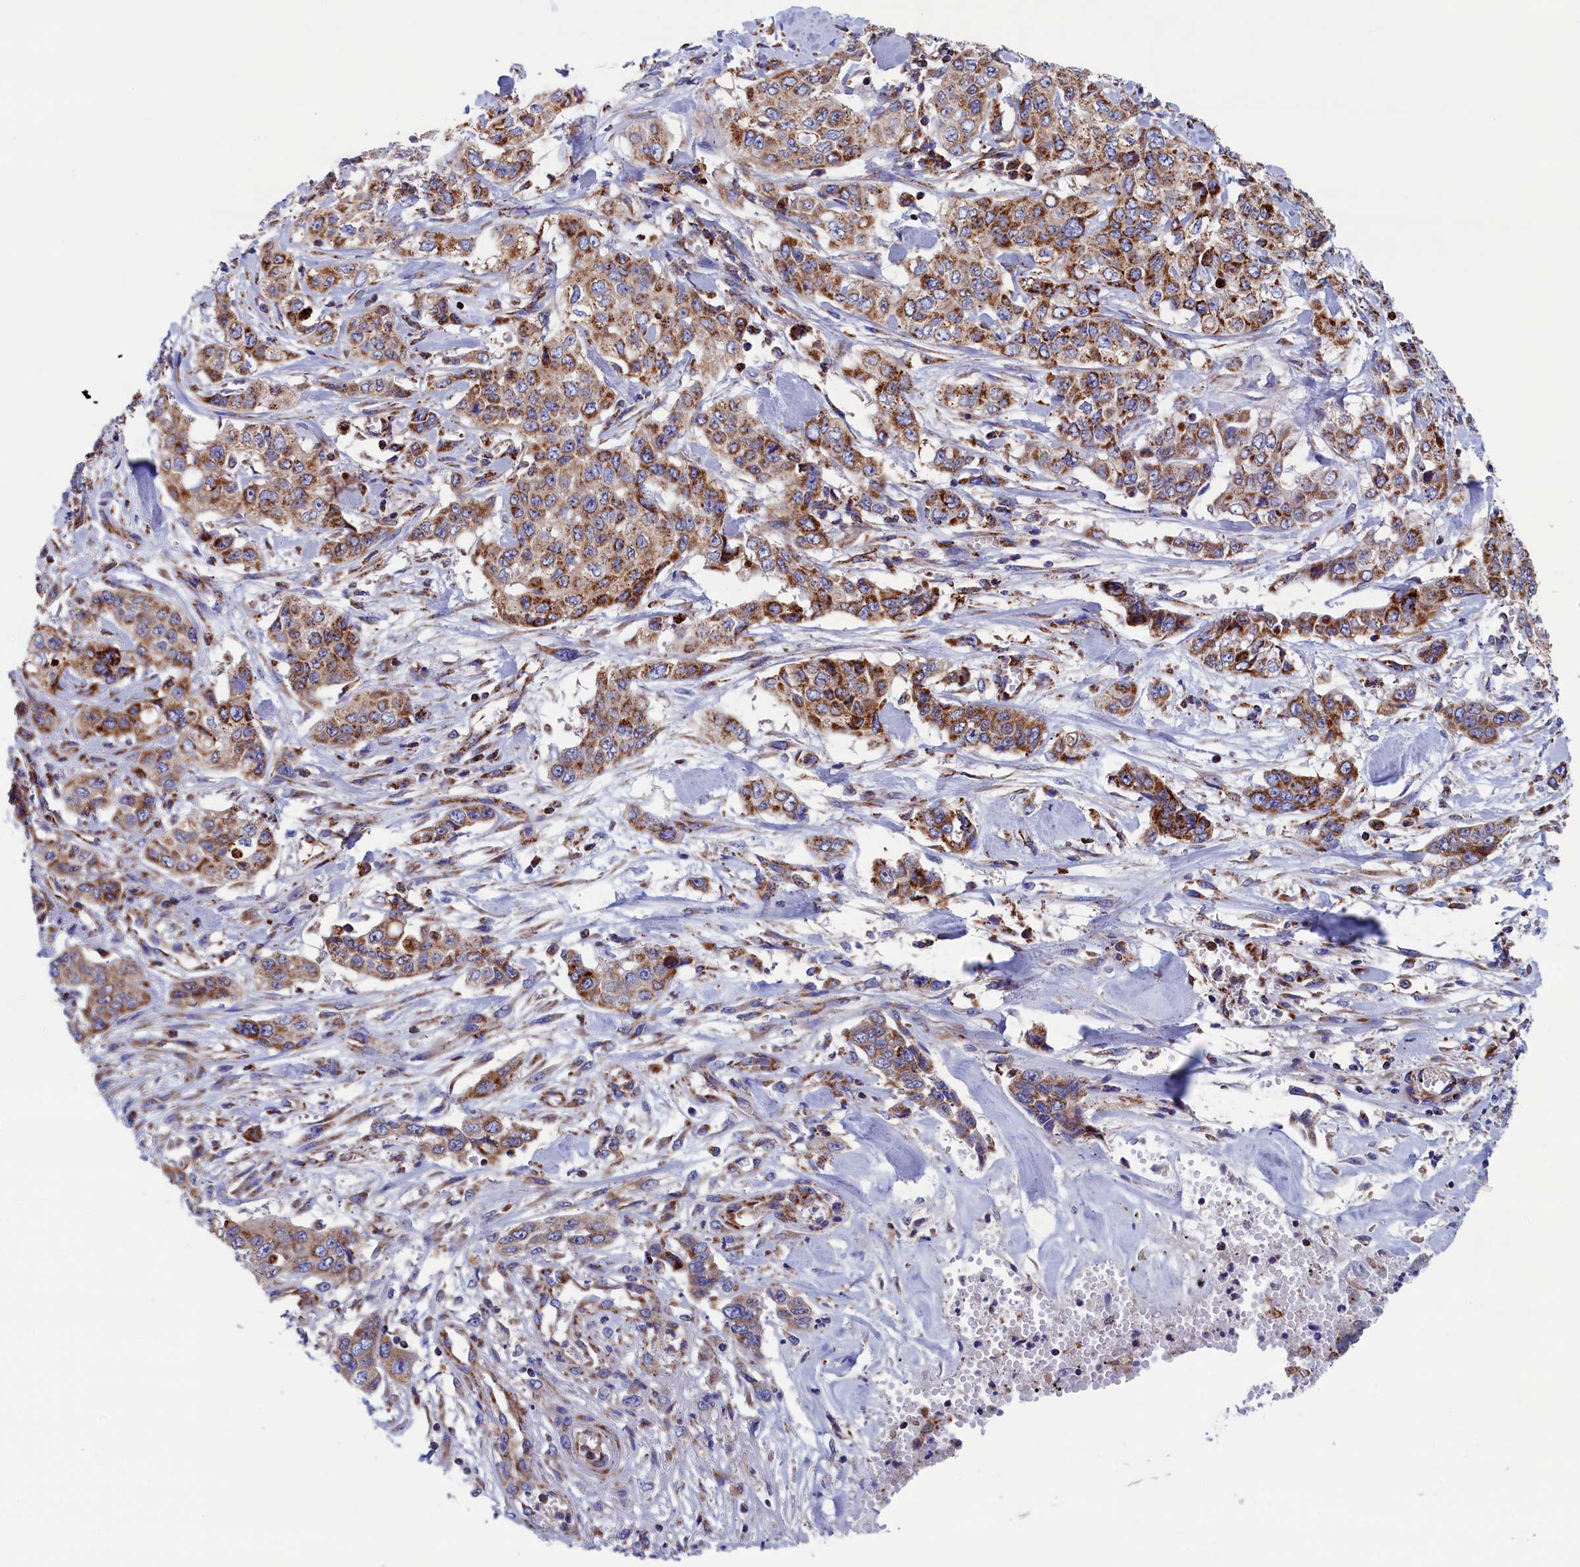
{"staining": {"intensity": "strong", "quantity": "25%-75%", "location": "cytoplasmic/membranous"}, "tissue": "stomach cancer", "cell_type": "Tumor cells", "image_type": "cancer", "snomed": [{"axis": "morphology", "description": "Adenocarcinoma, NOS"}, {"axis": "topography", "description": "Stomach, upper"}], "caption": "Protein analysis of stomach adenocarcinoma tissue demonstrates strong cytoplasmic/membranous expression in about 25%-75% of tumor cells. (DAB IHC with brightfield microscopy, high magnification).", "gene": "WDR83", "patient": {"sex": "male", "age": 62}}